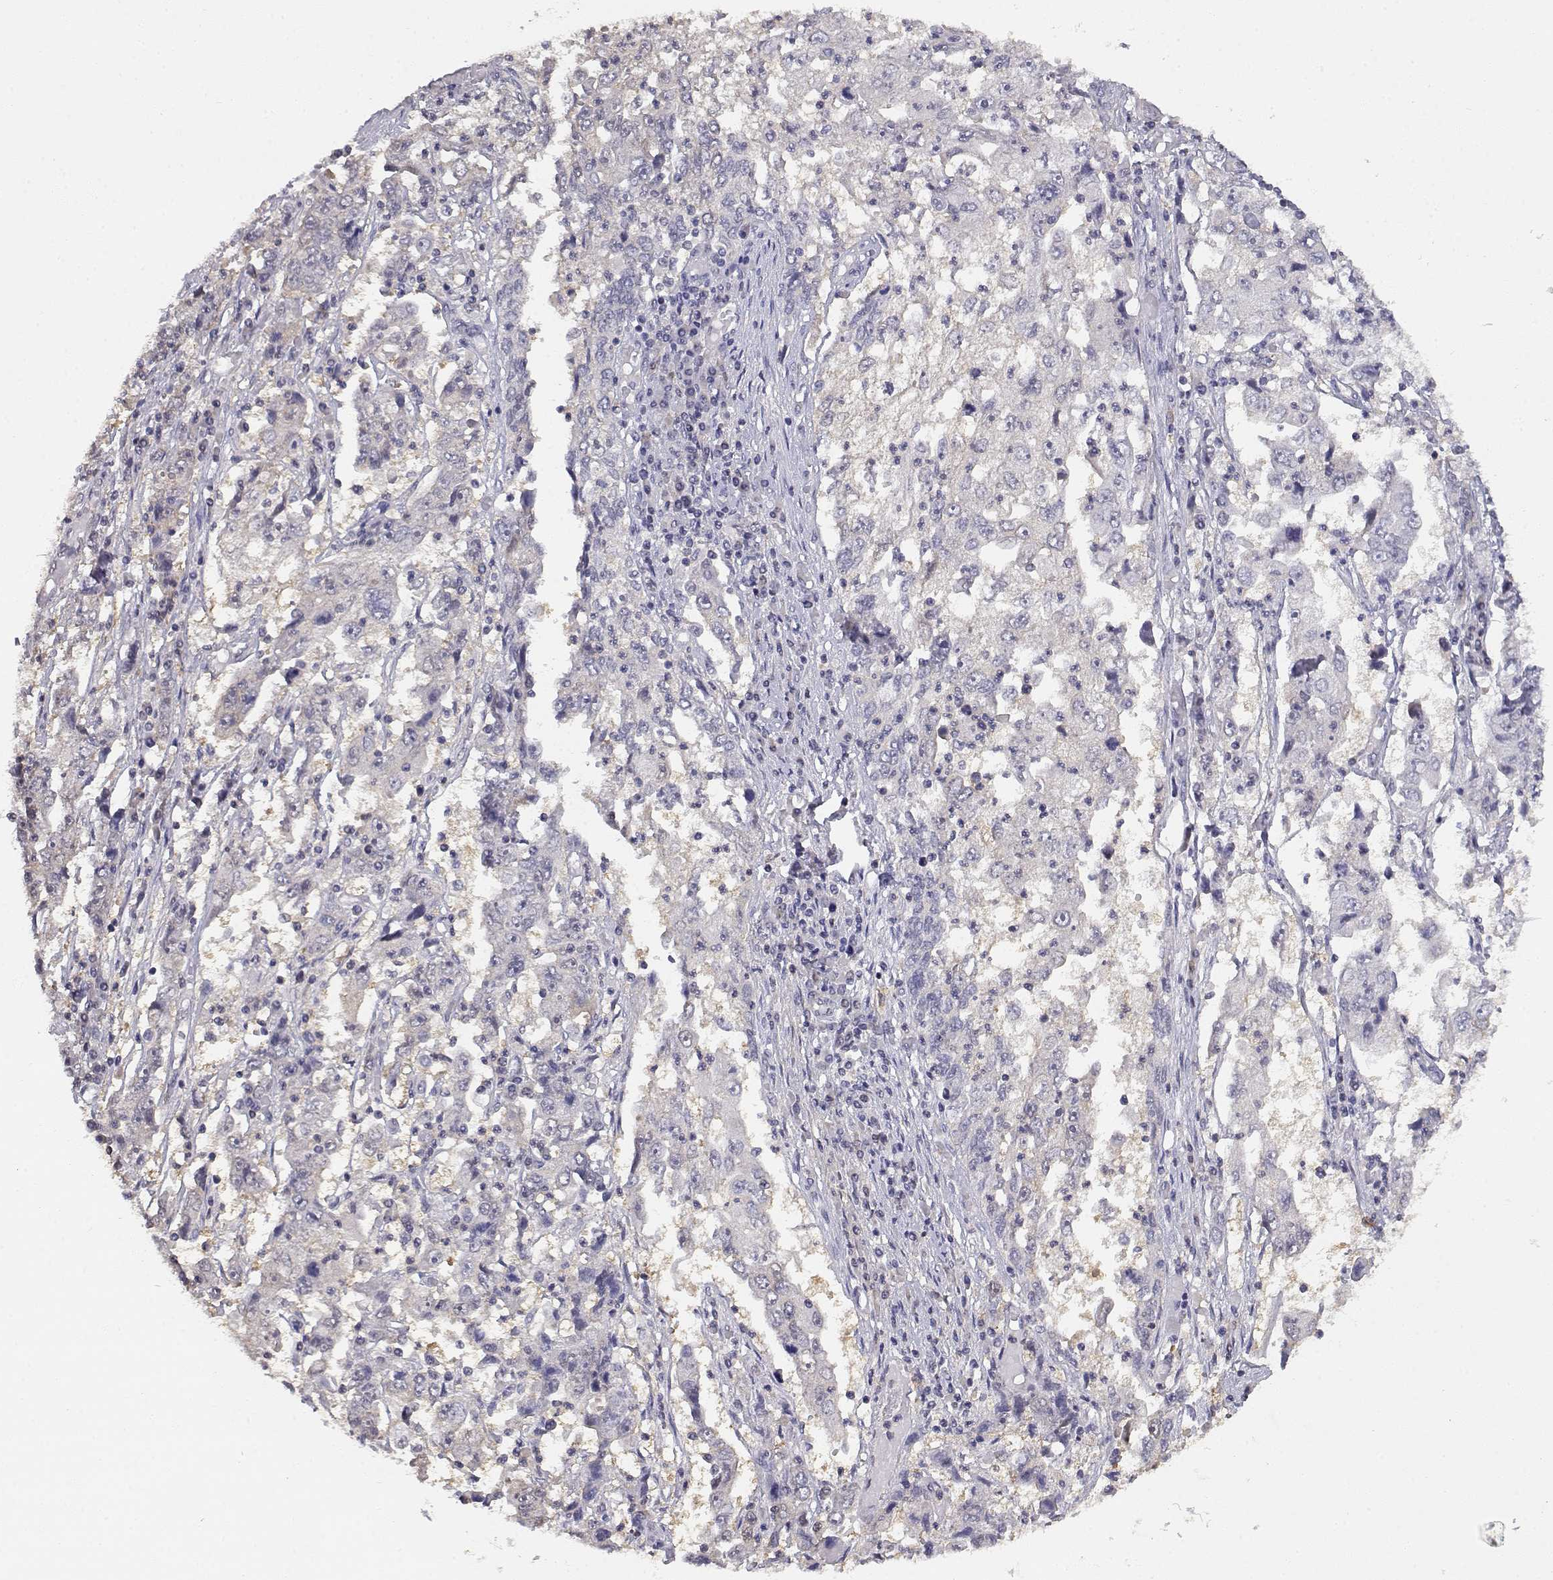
{"staining": {"intensity": "weak", "quantity": "<25%", "location": "cytoplasmic/membranous"}, "tissue": "cervical cancer", "cell_type": "Tumor cells", "image_type": "cancer", "snomed": [{"axis": "morphology", "description": "Squamous cell carcinoma, NOS"}, {"axis": "topography", "description": "Cervix"}], "caption": "There is no significant expression in tumor cells of cervical squamous cell carcinoma.", "gene": "ADA", "patient": {"sex": "female", "age": 36}}